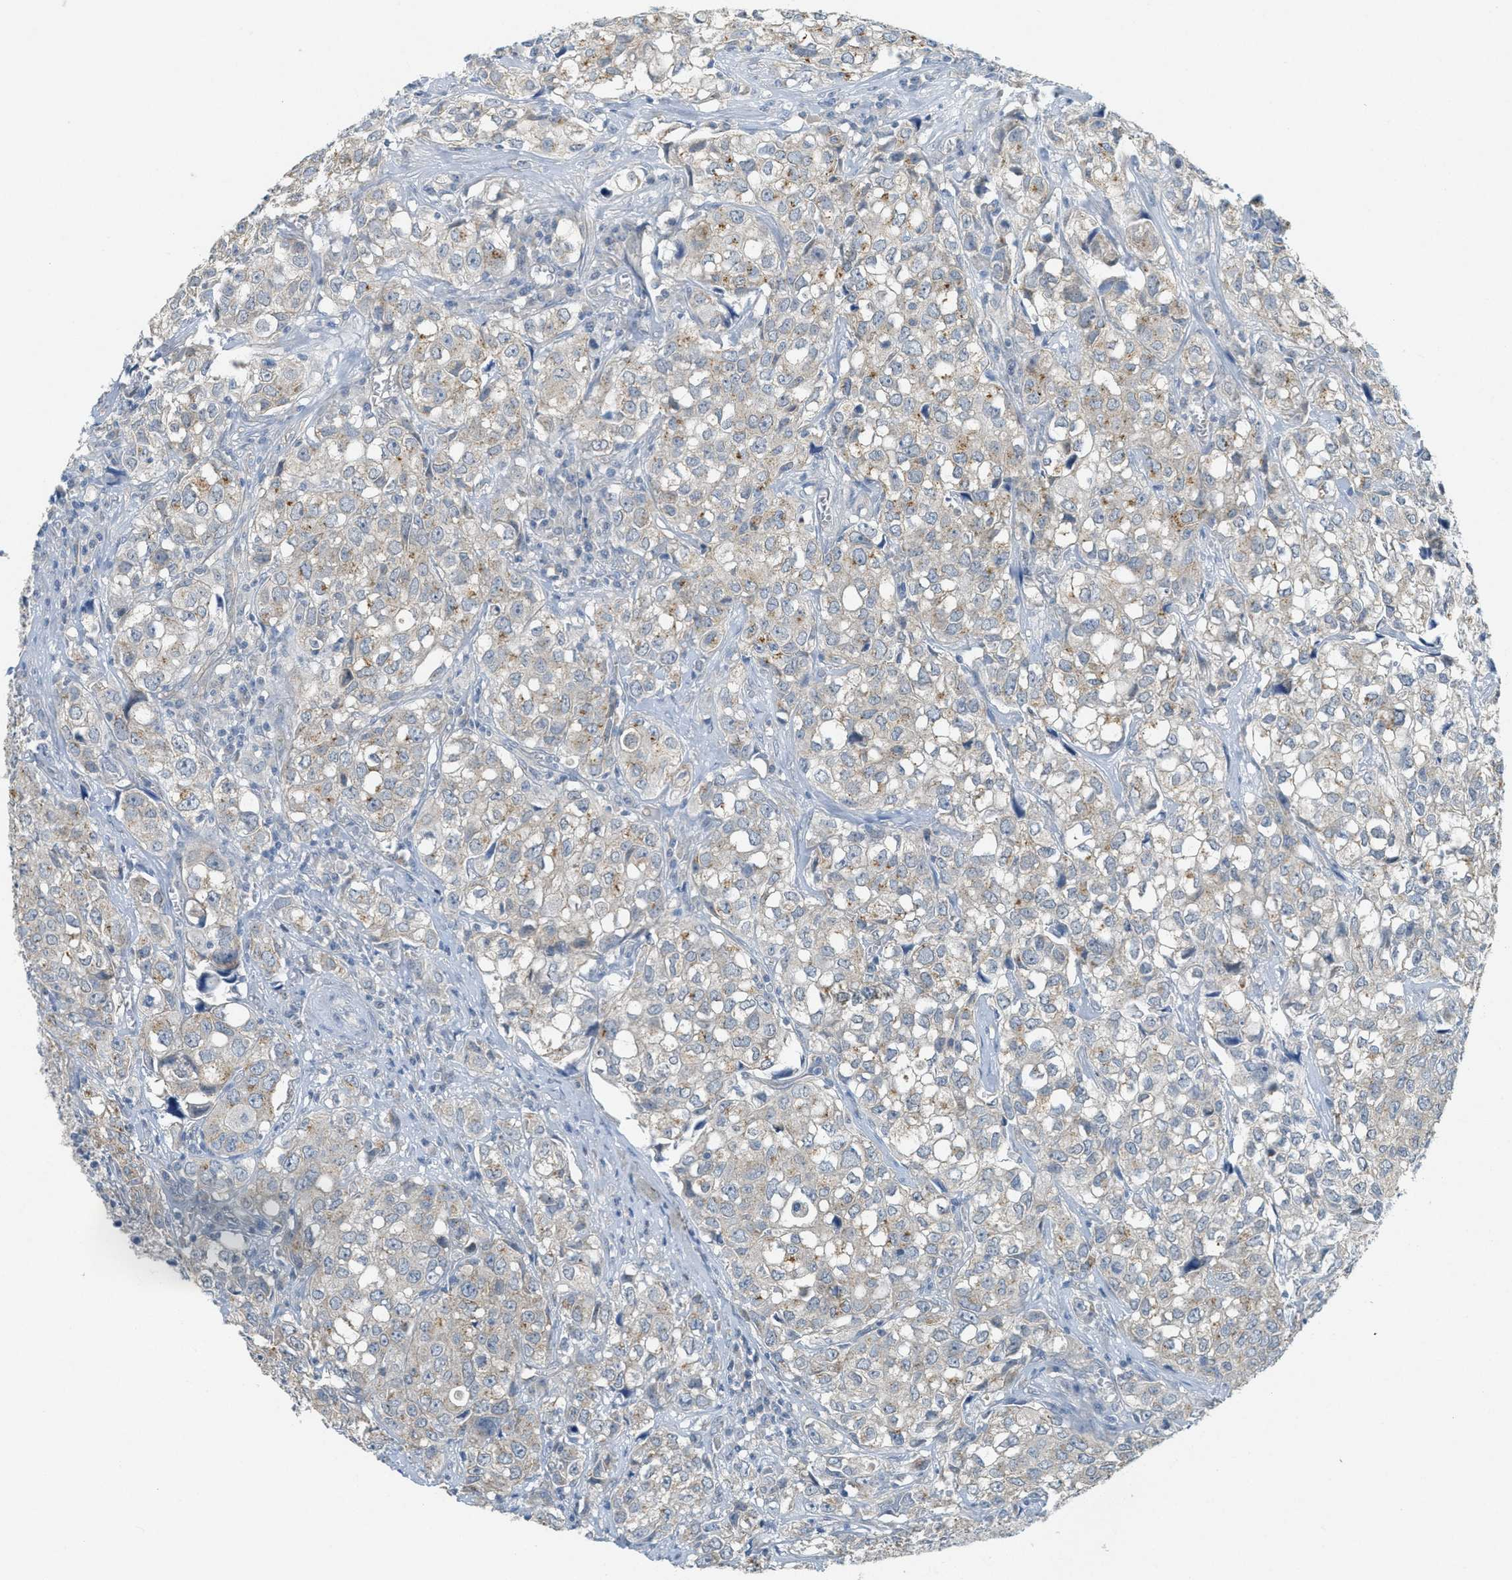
{"staining": {"intensity": "weak", "quantity": "<25%", "location": "cytoplasmic/membranous"}, "tissue": "urothelial cancer", "cell_type": "Tumor cells", "image_type": "cancer", "snomed": [{"axis": "morphology", "description": "Urothelial carcinoma, High grade"}, {"axis": "topography", "description": "Urinary bladder"}], "caption": "Immunohistochemical staining of human high-grade urothelial carcinoma demonstrates no significant staining in tumor cells.", "gene": "ZFYVE9", "patient": {"sex": "female", "age": 75}}